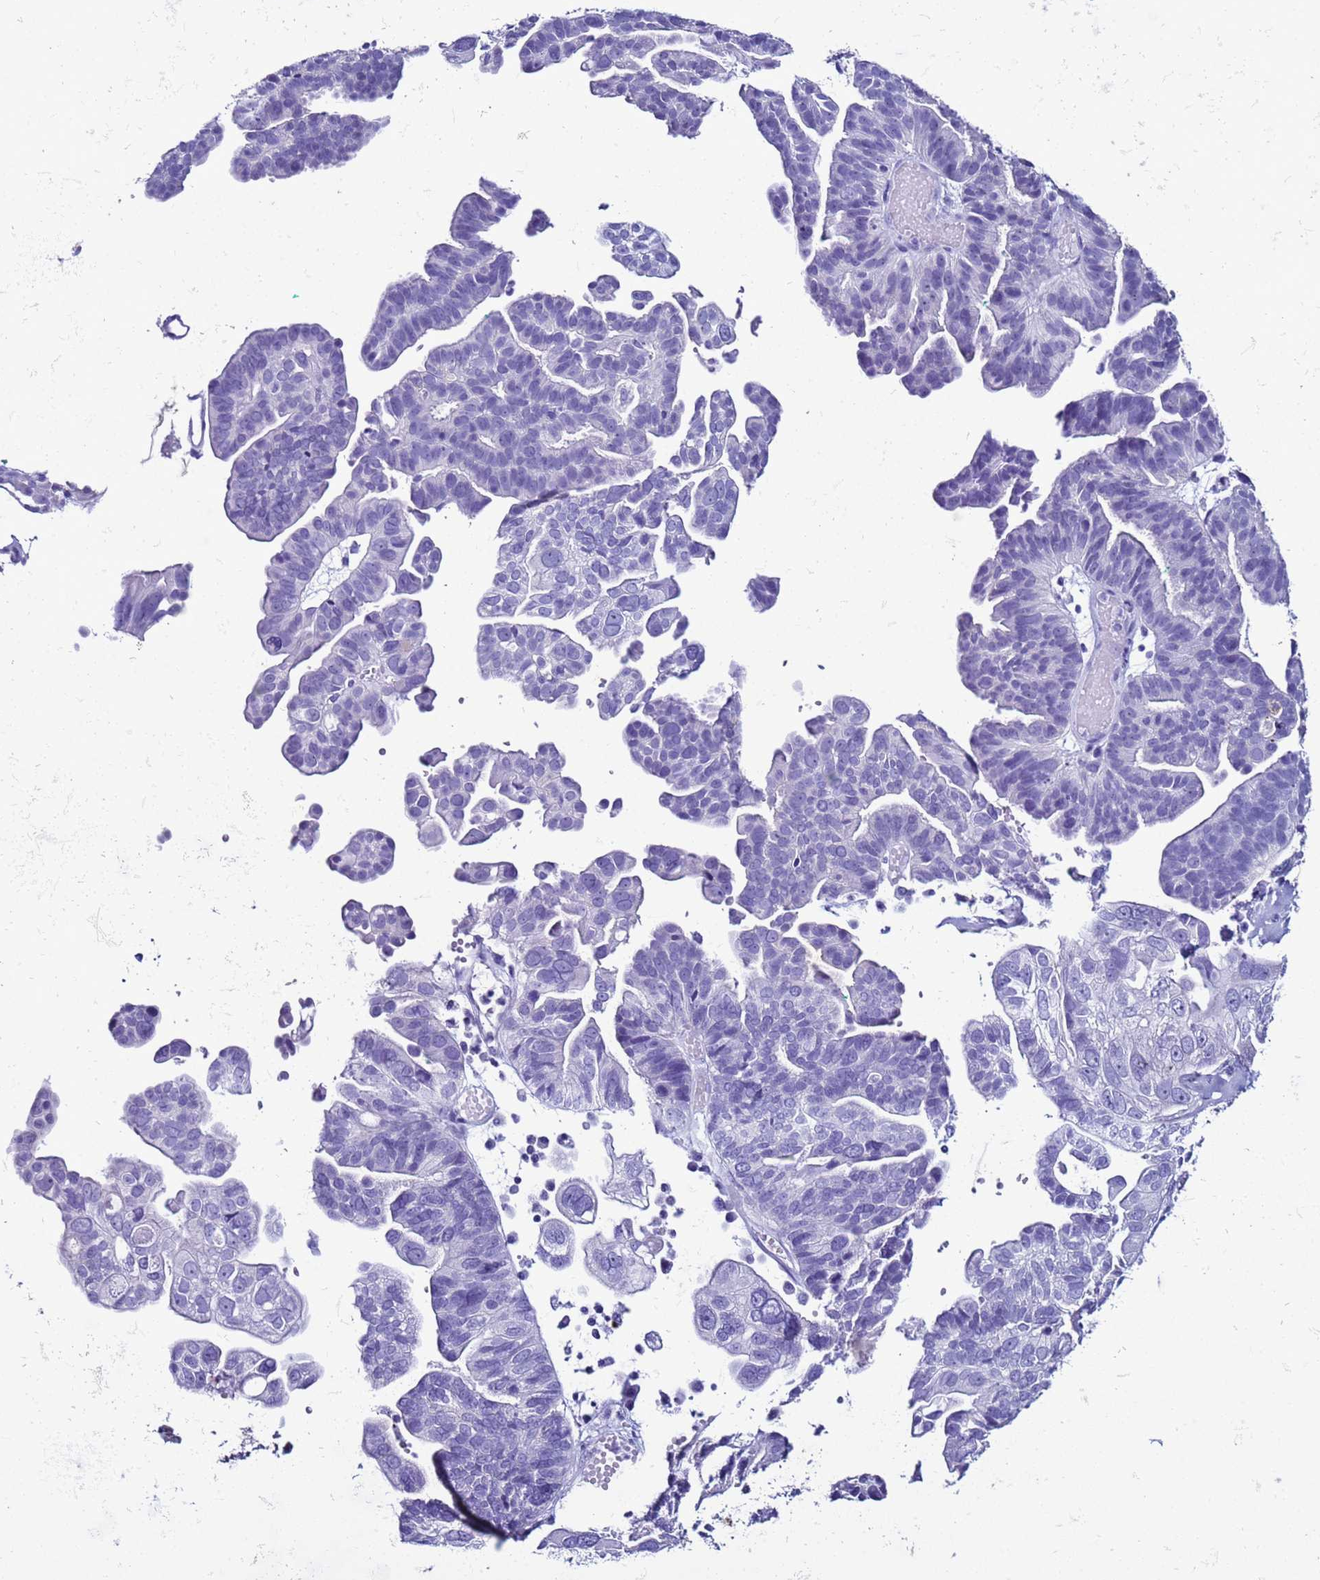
{"staining": {"intensity": "negative", "quantity": "none", "location": "none"}, "tissue": "ovarian cancer", "cell_type": "Tumor cells", "image_type": "cancer", "snomed": [{"axis": "morphology", "description": "Cystadenocarcinoma, serous, NOS"}, {"axis": "topography", "description": "Ovary"}], "caption": "Immunohistochemical staining of human ovarian serous cystadenocarcinoma displays no significant positivity in tumor cells. (Stains: DAB (3,3'-diaminobenzidine) immunohistochemistry with hematoxylin counter stain, Microscopy: brightfield microscopy at high magnification).", "gene": "LCMT1", "patient": {"sex": "female", "age": 56}}